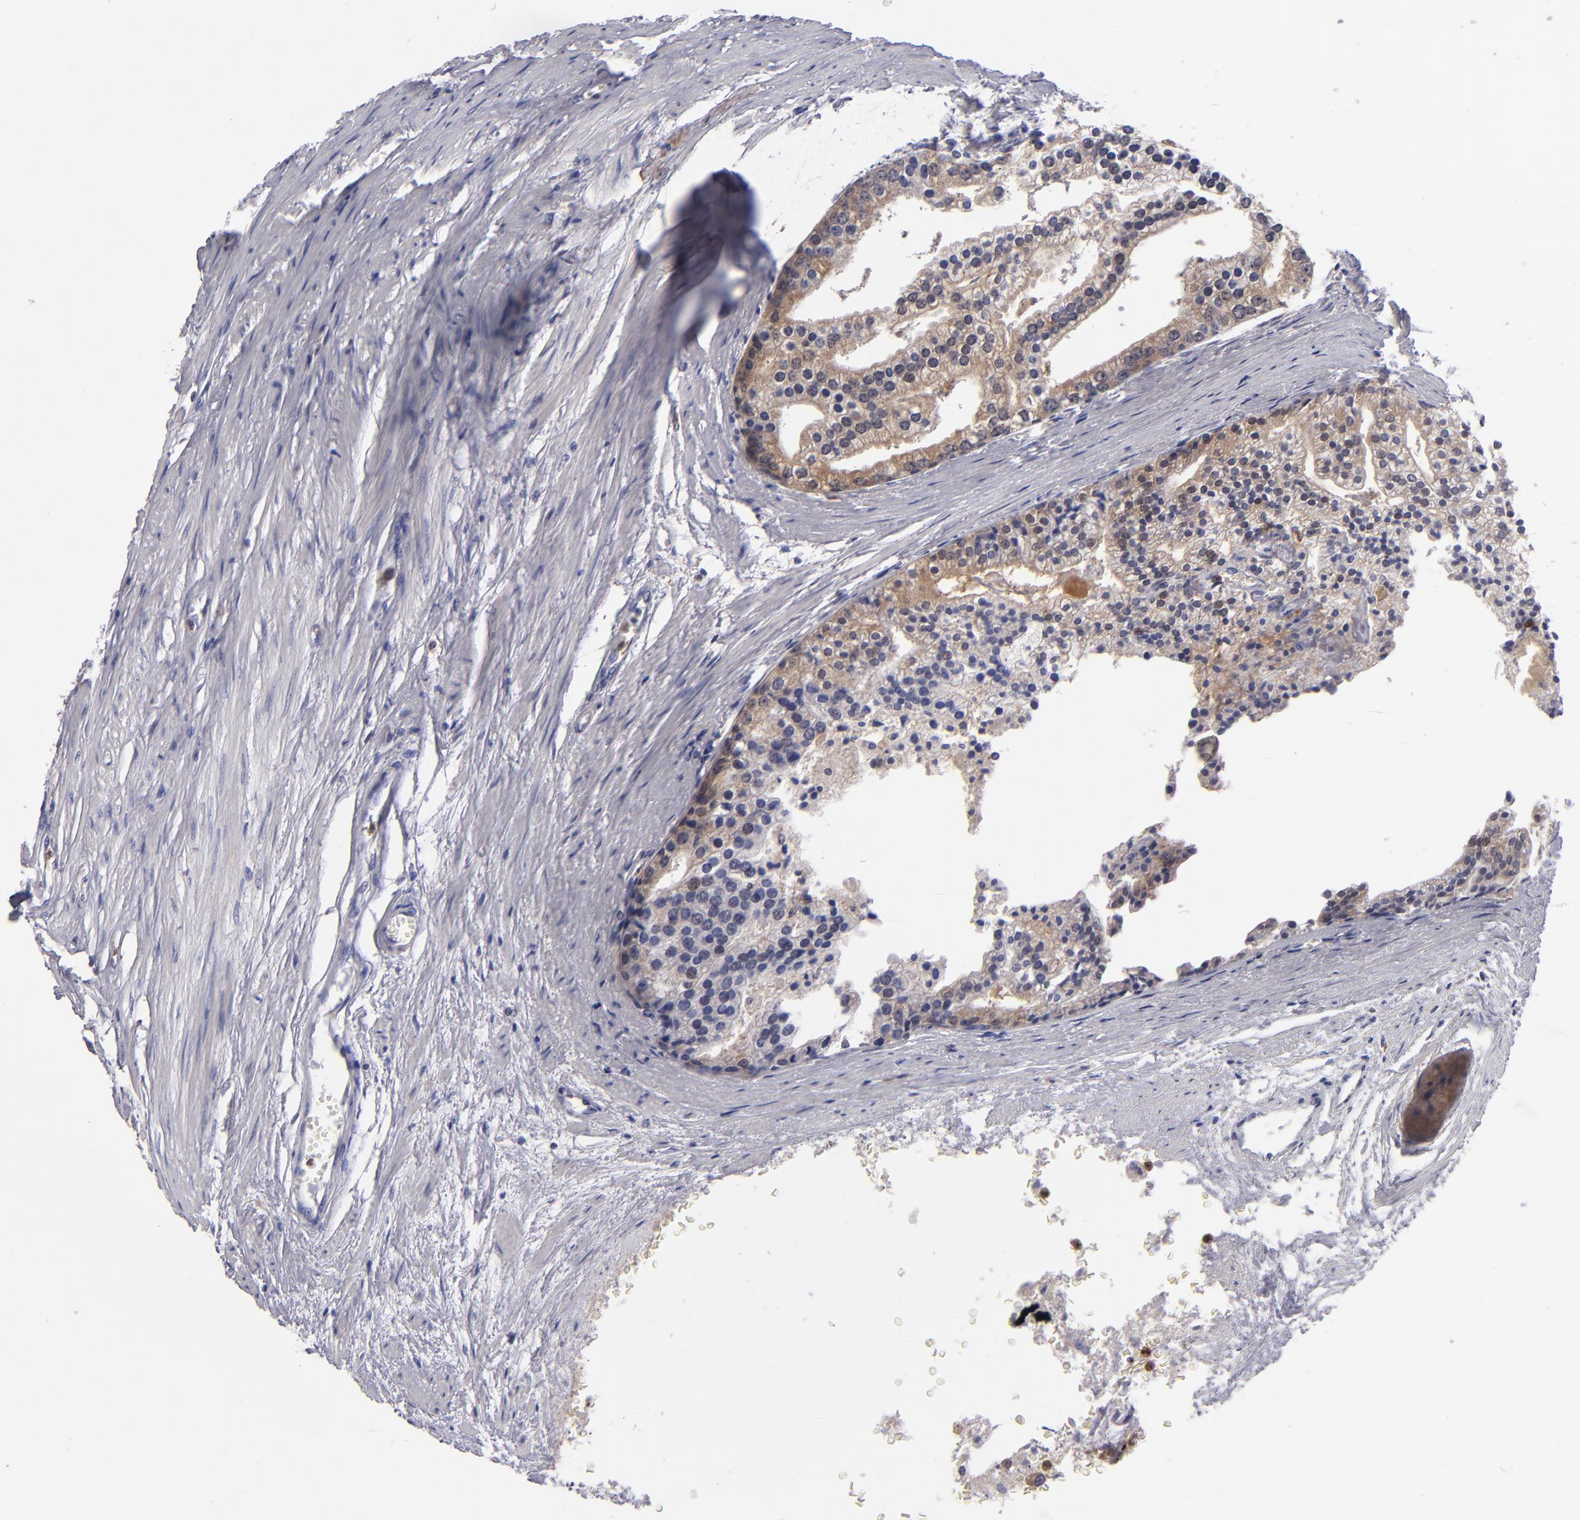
{"staining": {"intensity": "moderate", "quantity": "25%-75%", "location": "cytoplasmic/membranous"}, "tissue": "prostate cancer", "cell_type": "Tumor cells", "image_type": "cancer", "snomed": [{"axis": "morphology", "description": "Adenocarcinoma, High grade"}, {"axis": "topography", "description": "Prostate"}], "caption": "Tumor cells display medium levels of moderate cytoplasmic/membranous staining in approximately 25%-75% of cells in human prostate high-grade adenocarcinoma. (brown staining indicates protein expression, while blue staining denotes nuclei).", "gene": "PRKCD", "patient": {"sex": "male", "age": 56}}